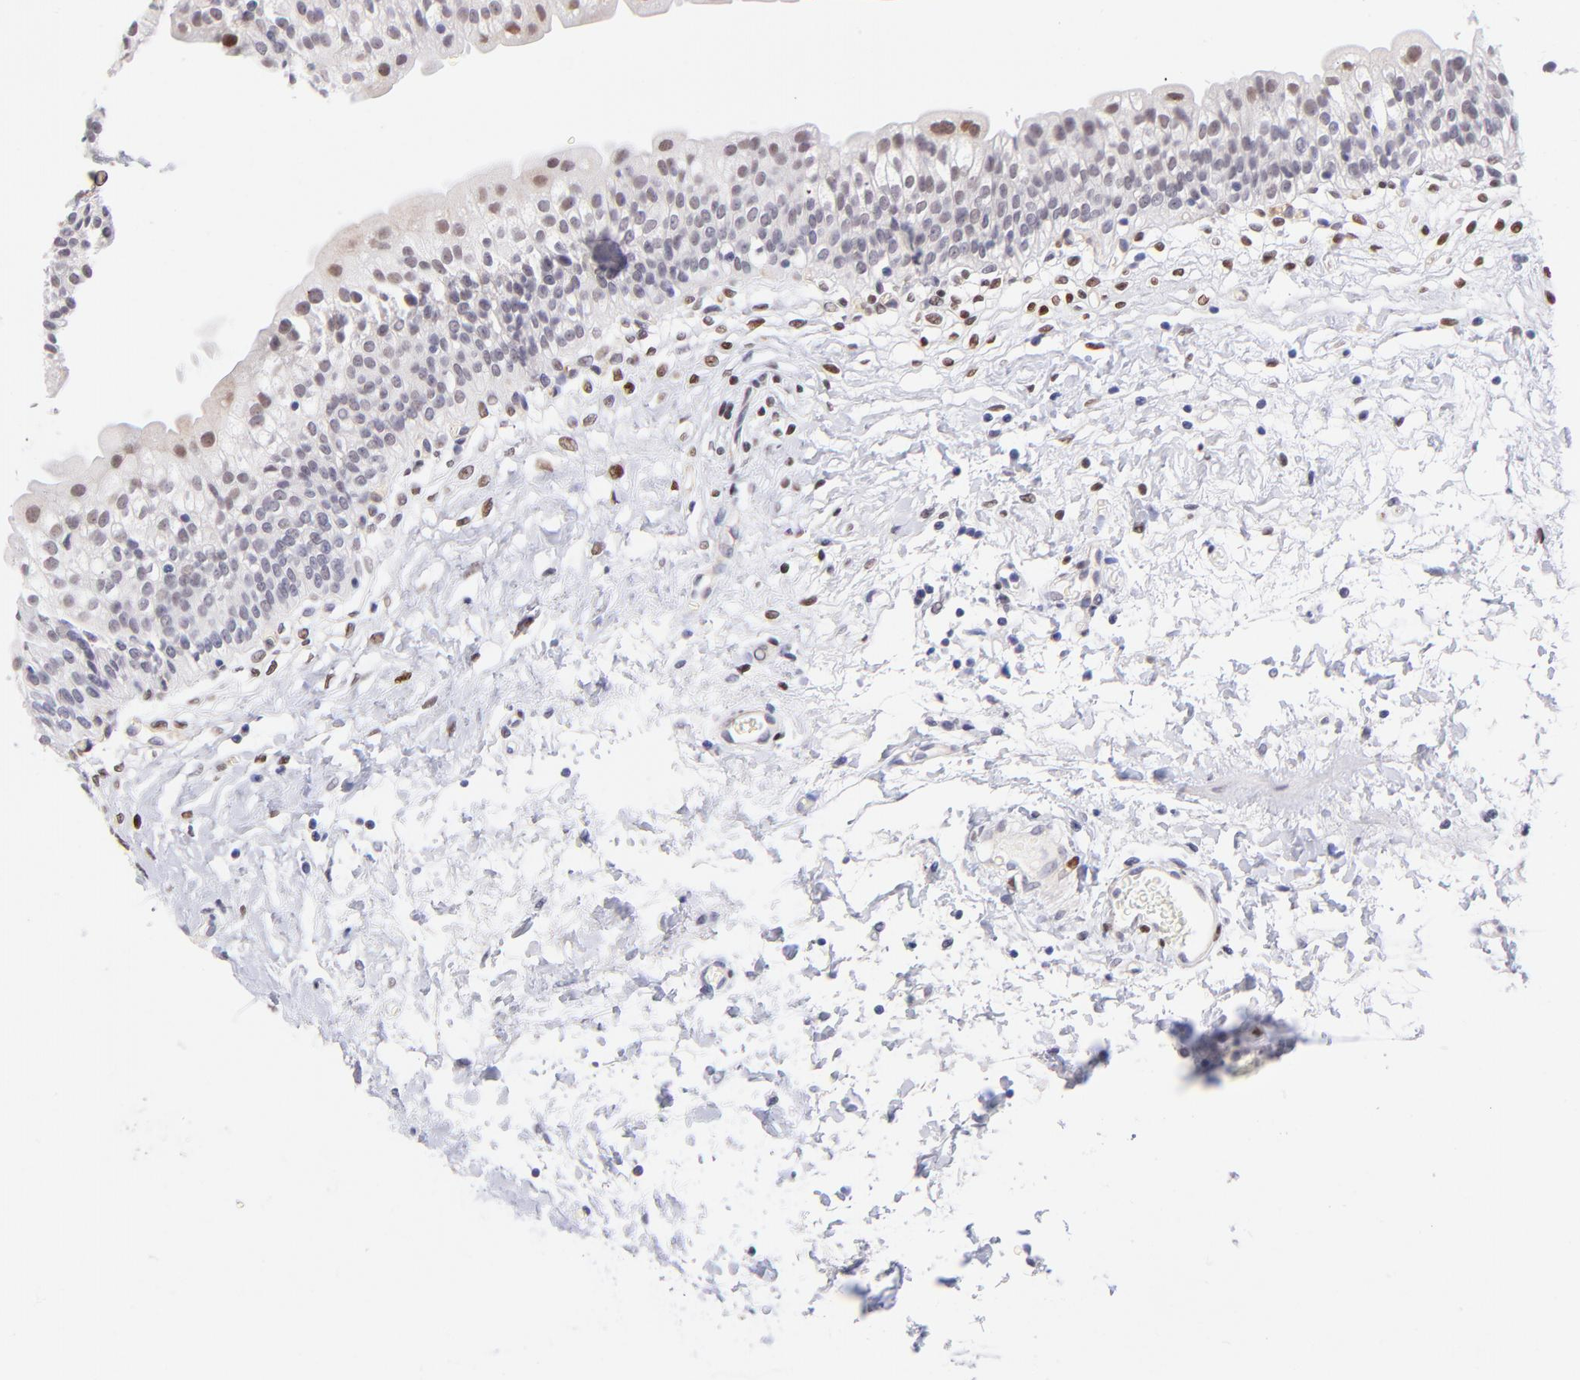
{"staining": {"intensity": "weak", "quantity": "<25%", "location": "nuclear"}, "tissue": "urinary bladder", "cell_type": "Urothelial cells", "image_type": "normal", "snomed": [{"axis": "morphology", "description": "Normal tissue, NOS"}, {"axis": "topography", "description": "Urinary bladder"}], "caption": "IHC micrograph of benign human urinary bladder stained for a protein (brown), which exhibits no staining in urothelial cells. The staining is performed using DAB (3,3'-diaminobenzidine) brown chromogen with nuclei counter-stained in using hematoxylin.", "gene": "SOX6", "patient": {"sex": "female", "age": 80}}